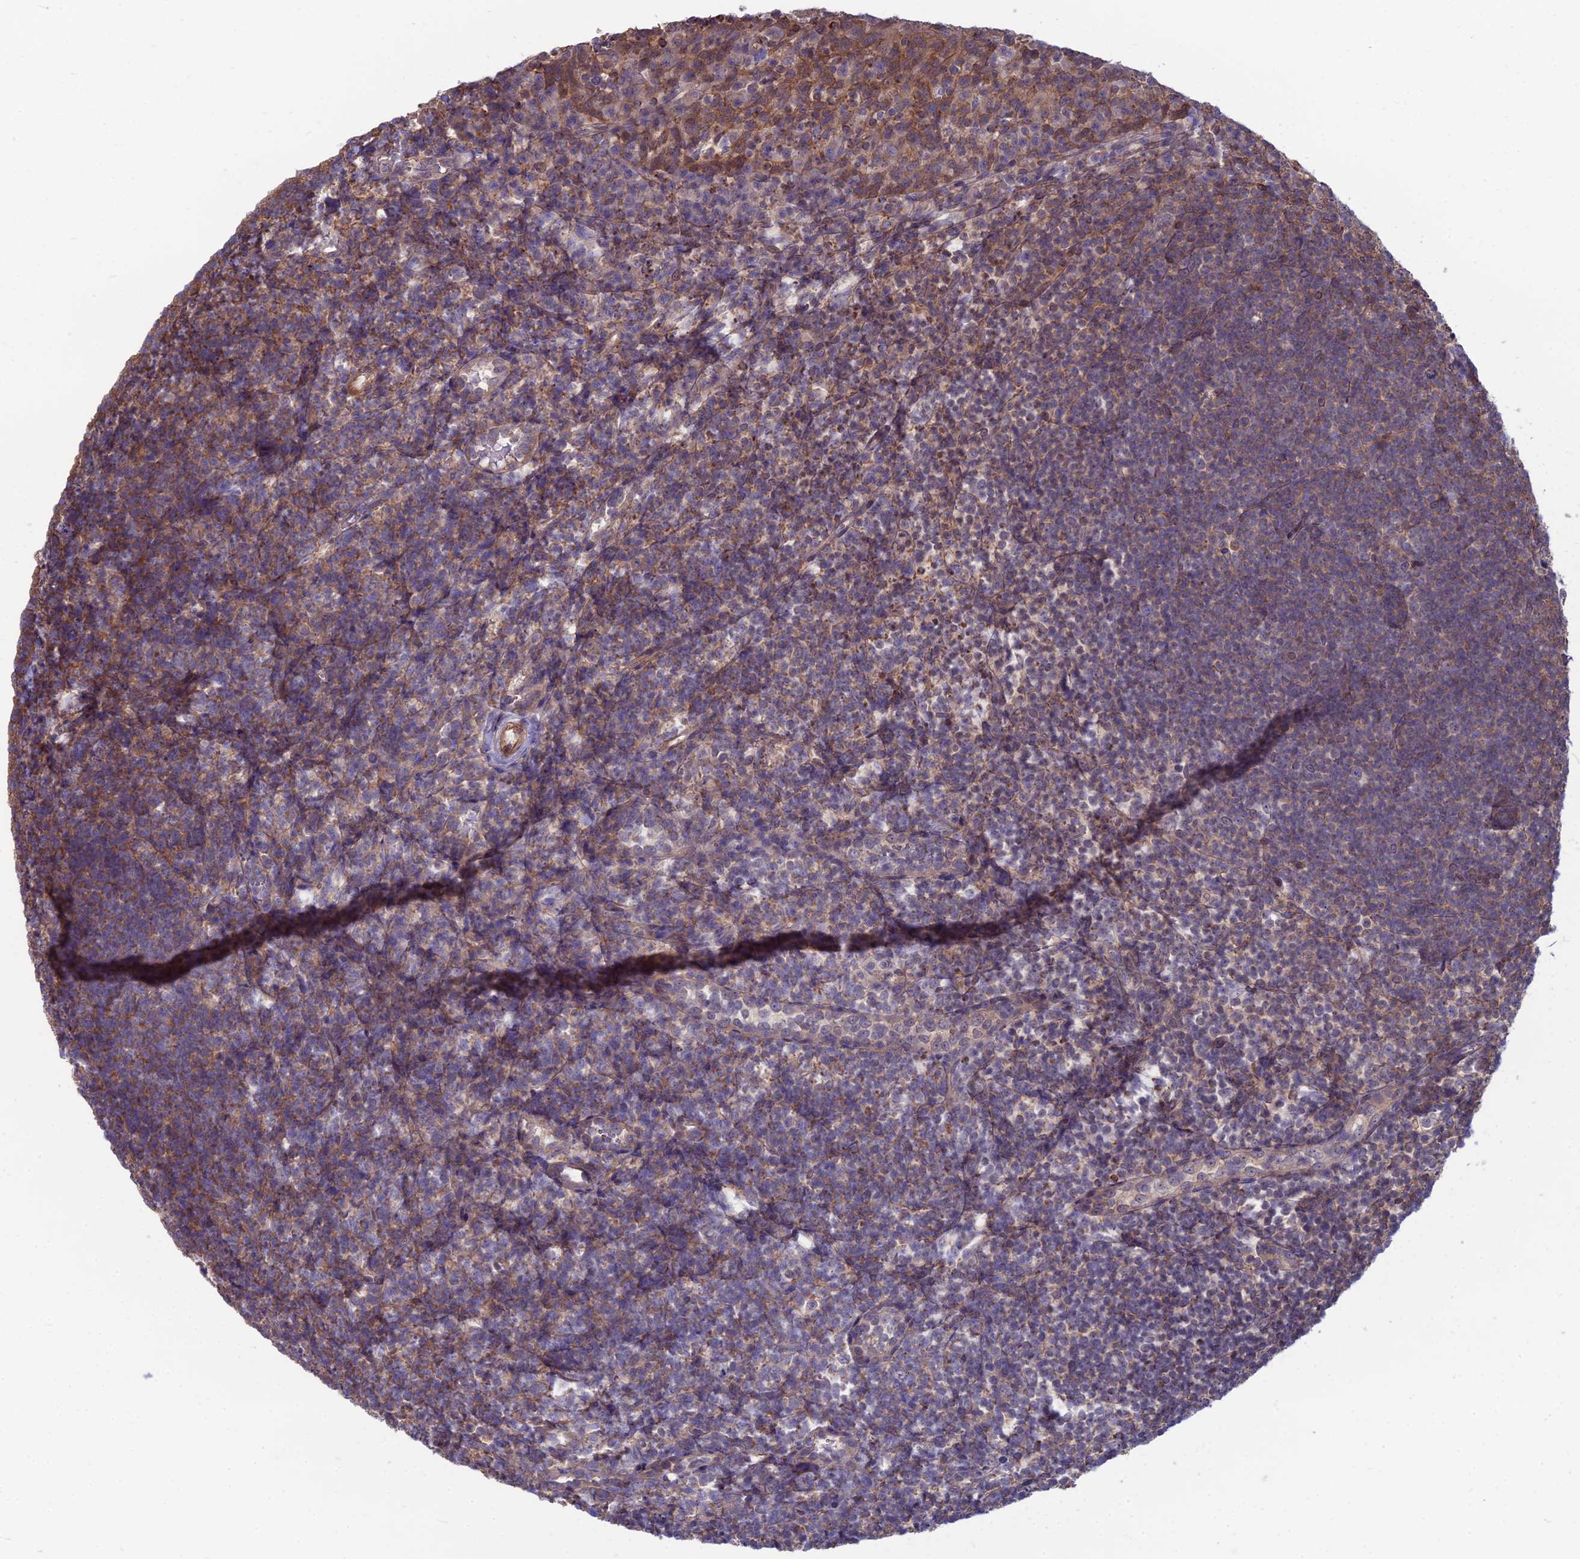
{"staining": {"intensity": "moderate", "quantity": "25%-75%", "location": "cytoplasmic/membranous"}, "tissue": "tonsil", "cell_type": "Germinal center cells", "image_type": "normal", "snomed": [{"axis": "morphology", "description": "Normal tissue, NOS"}, {"axis": "topography", "description": "Tonsil"}], "caption": "Immunohistochemical staining of benign tonsil exhibits moderate cytoplasmic/membranous protein expression in approximately 25%-75% of germinal center cells.", "gene": "OPA3", "patient": {"sex": "female", "age": 10}}